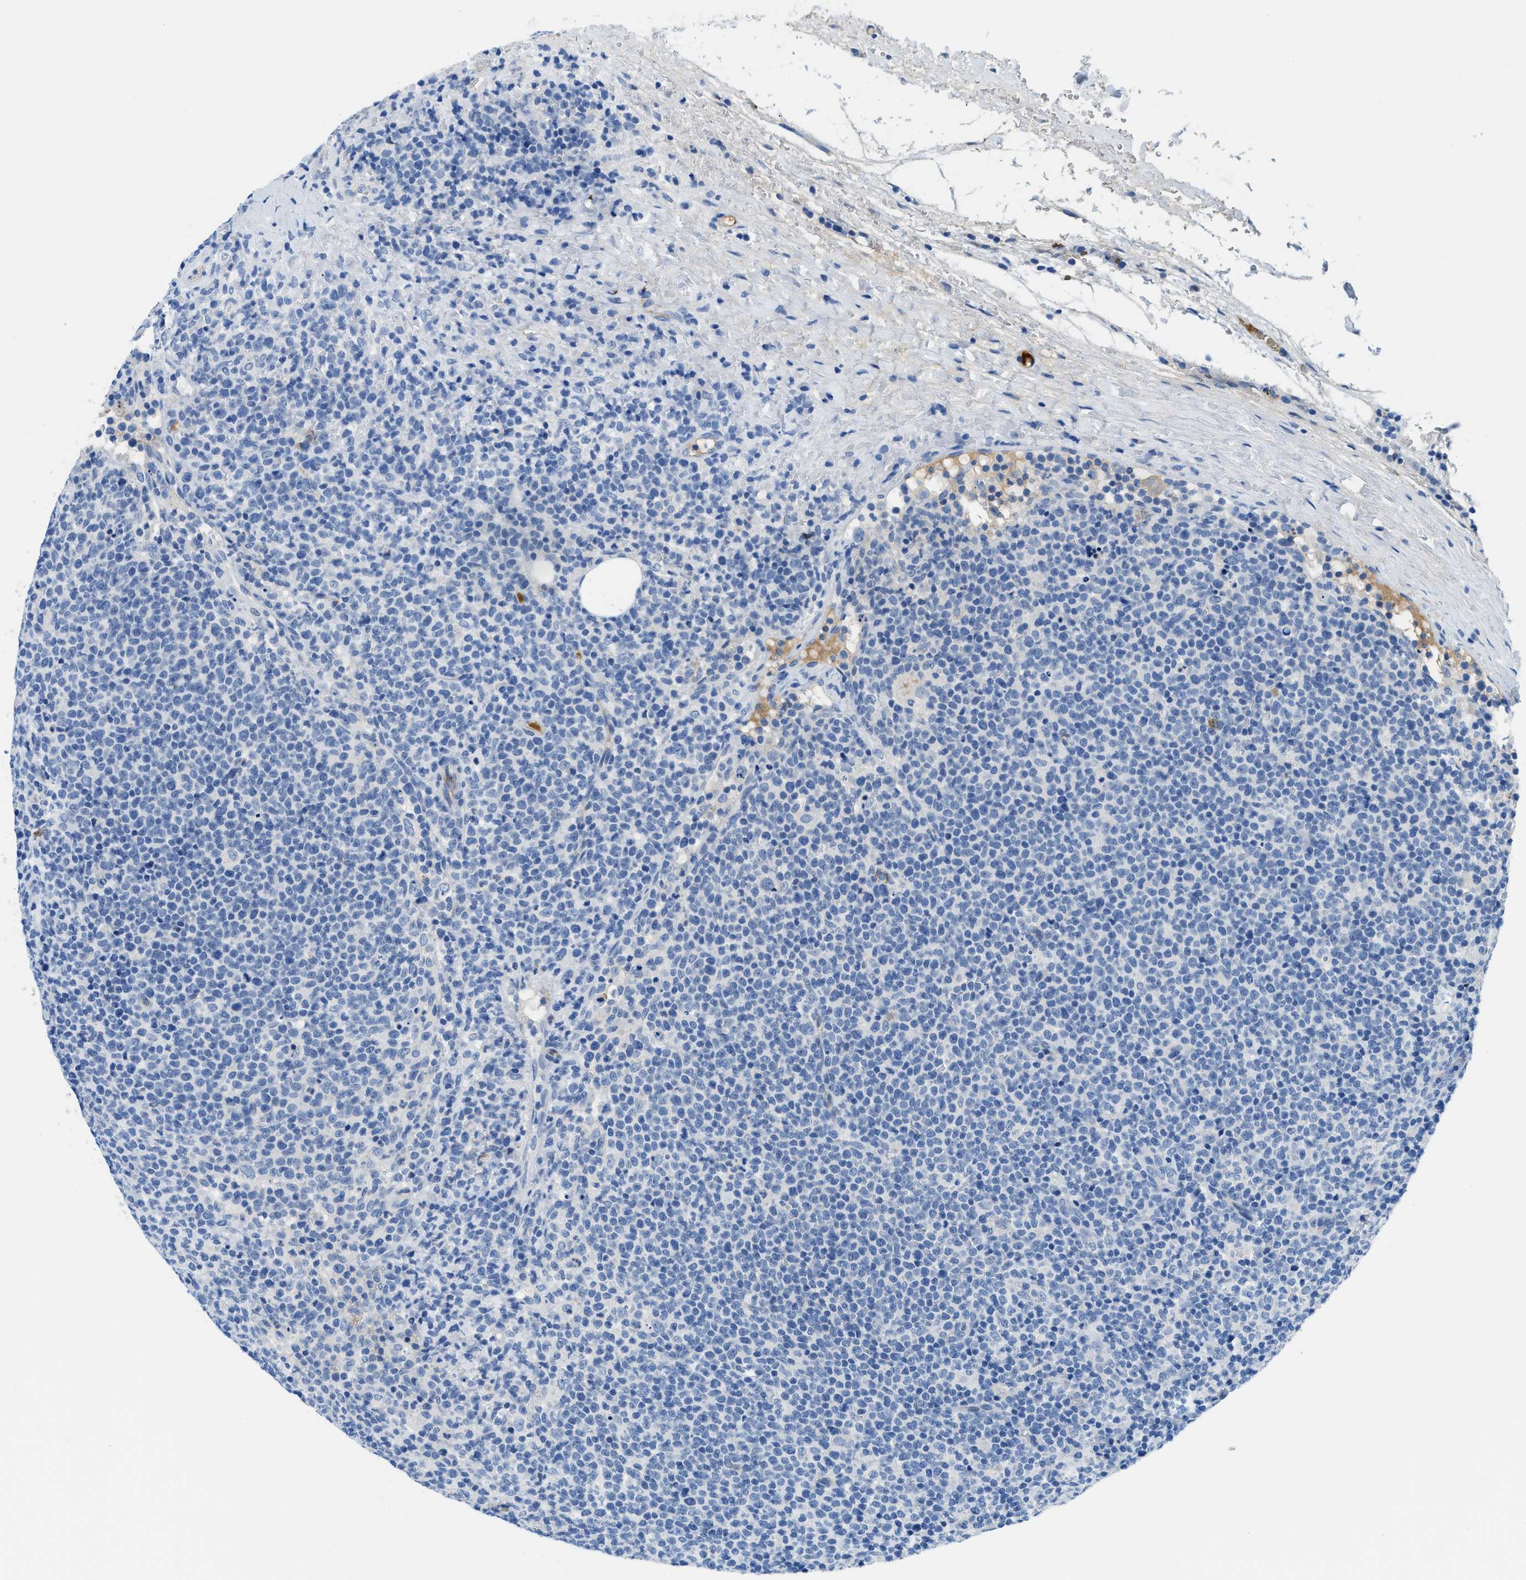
{"staining": {"intensity": "negative", "quantity": "none", "location": "none"}, "tissue": "lymphoma", "cell_type": "Tumor cells", "image_type": "cancer", "snomed": [{"axis": "morphology", "description": "Malignant lymphoma, non-Hodgkin's type, High grade"}, {"axis": "topography", "description": "Lymph node"}], "caption": "Immunohistochemistry (IHC) micrograph of neoplastic tissue: lymphoma stained with DAB shows no significant protein positivity in tumor cells.", "gene": "MBL2", "patient": {"sex": "male", "age": 61}}